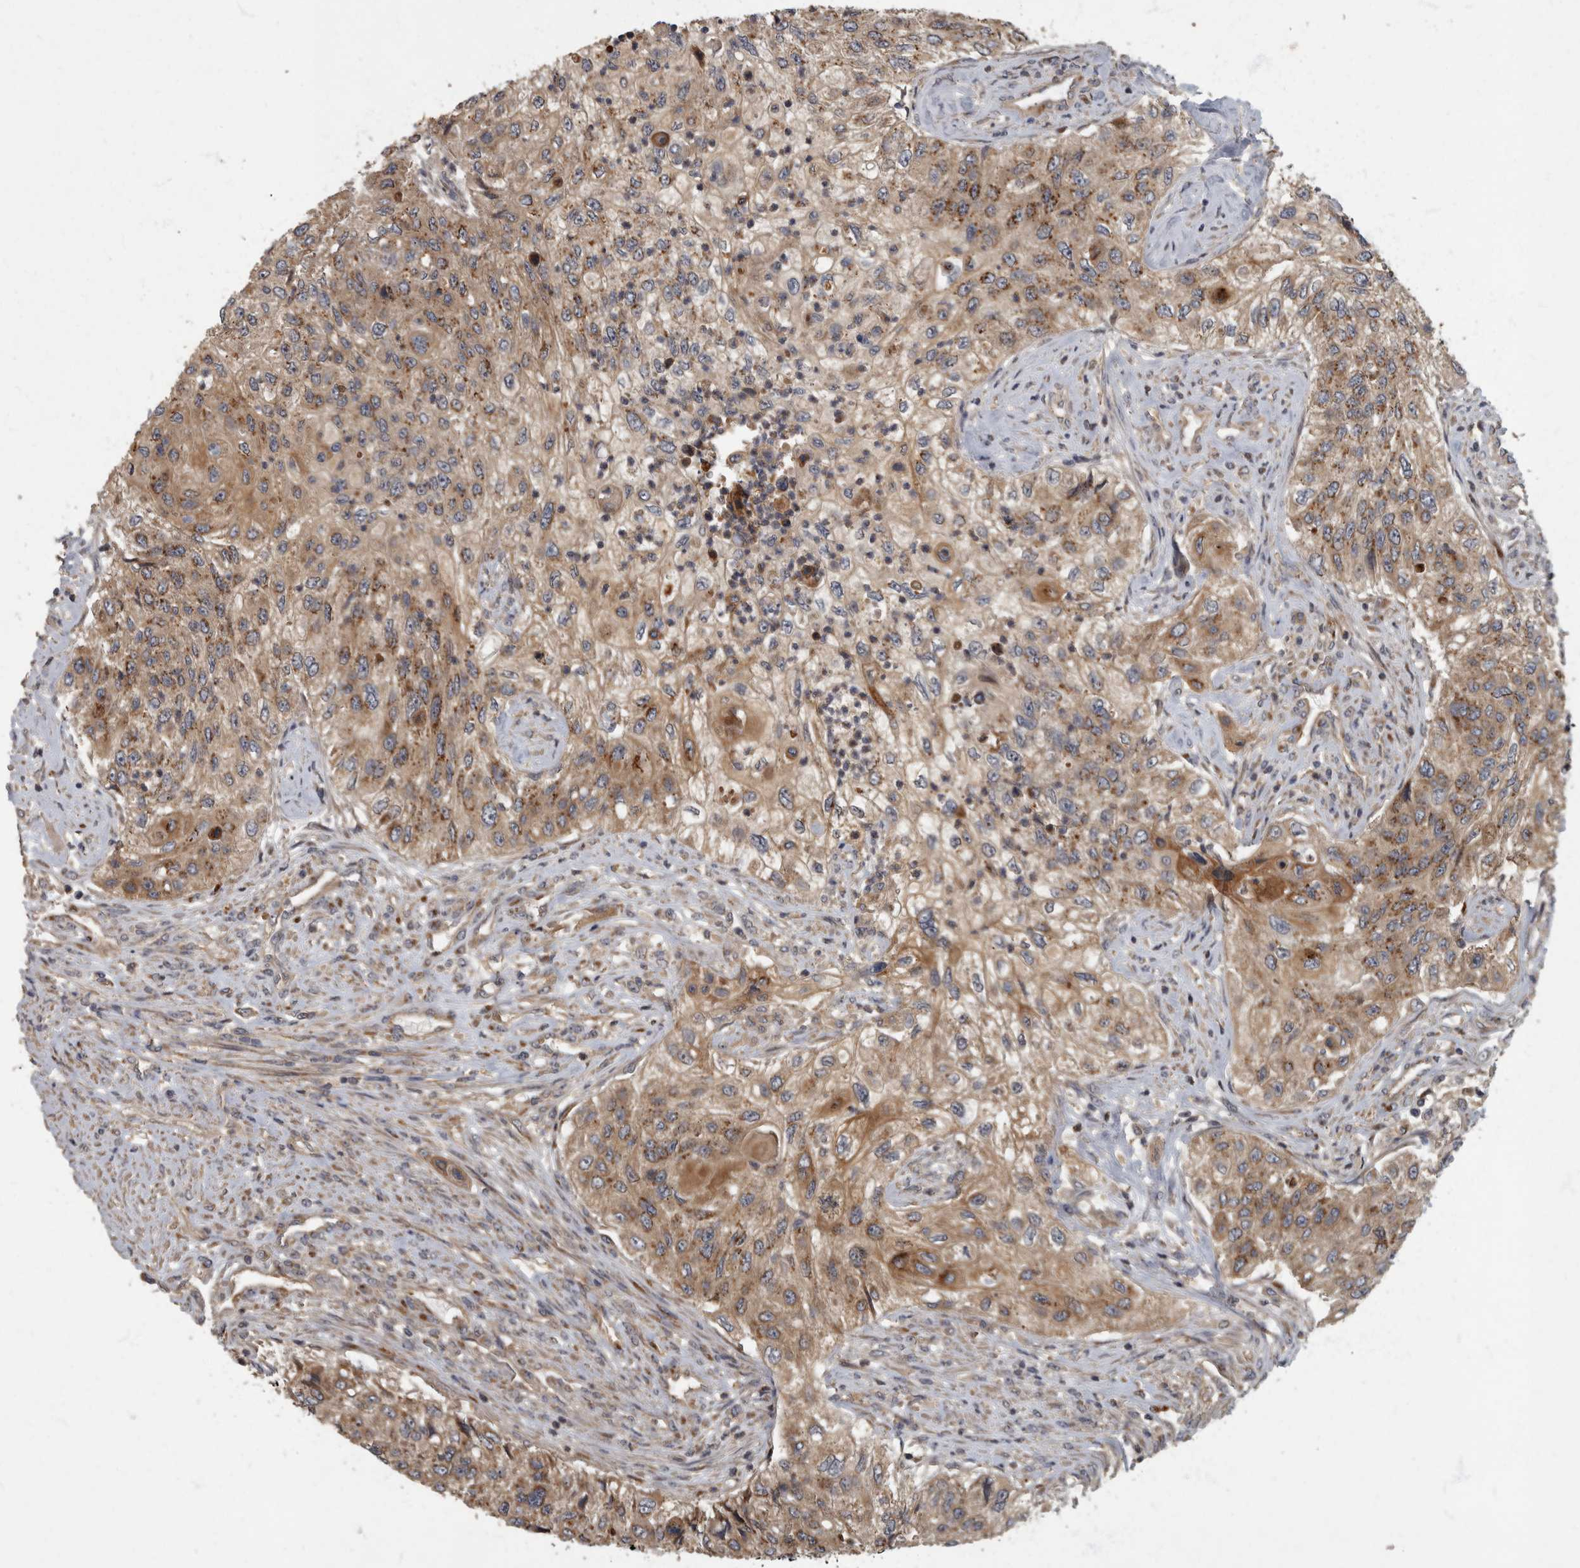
{"staining": {"intensity": "moderate", "quantity": ">75%", "location": "cytoplasmic/membranous"}, "tissue": "urothelial cancer", "cell_type": "Tumor cells", "image_type": "cancer", "snomed": [{"axis": "morphology", "description": "Urothelial carcinoma, High grade"}, {"axis": "topography", "description": "Urinary bladder"}], "caption": "IHC histopathology image of human high-grade urothelial carcinoma stained for a protein (brown), which displays medium levels of moderate cytoplasmic/membranous expression in approximately >75% of tumor cells.", "gene": "IQCK", "patient": {"sex": "female", "age": 60}}